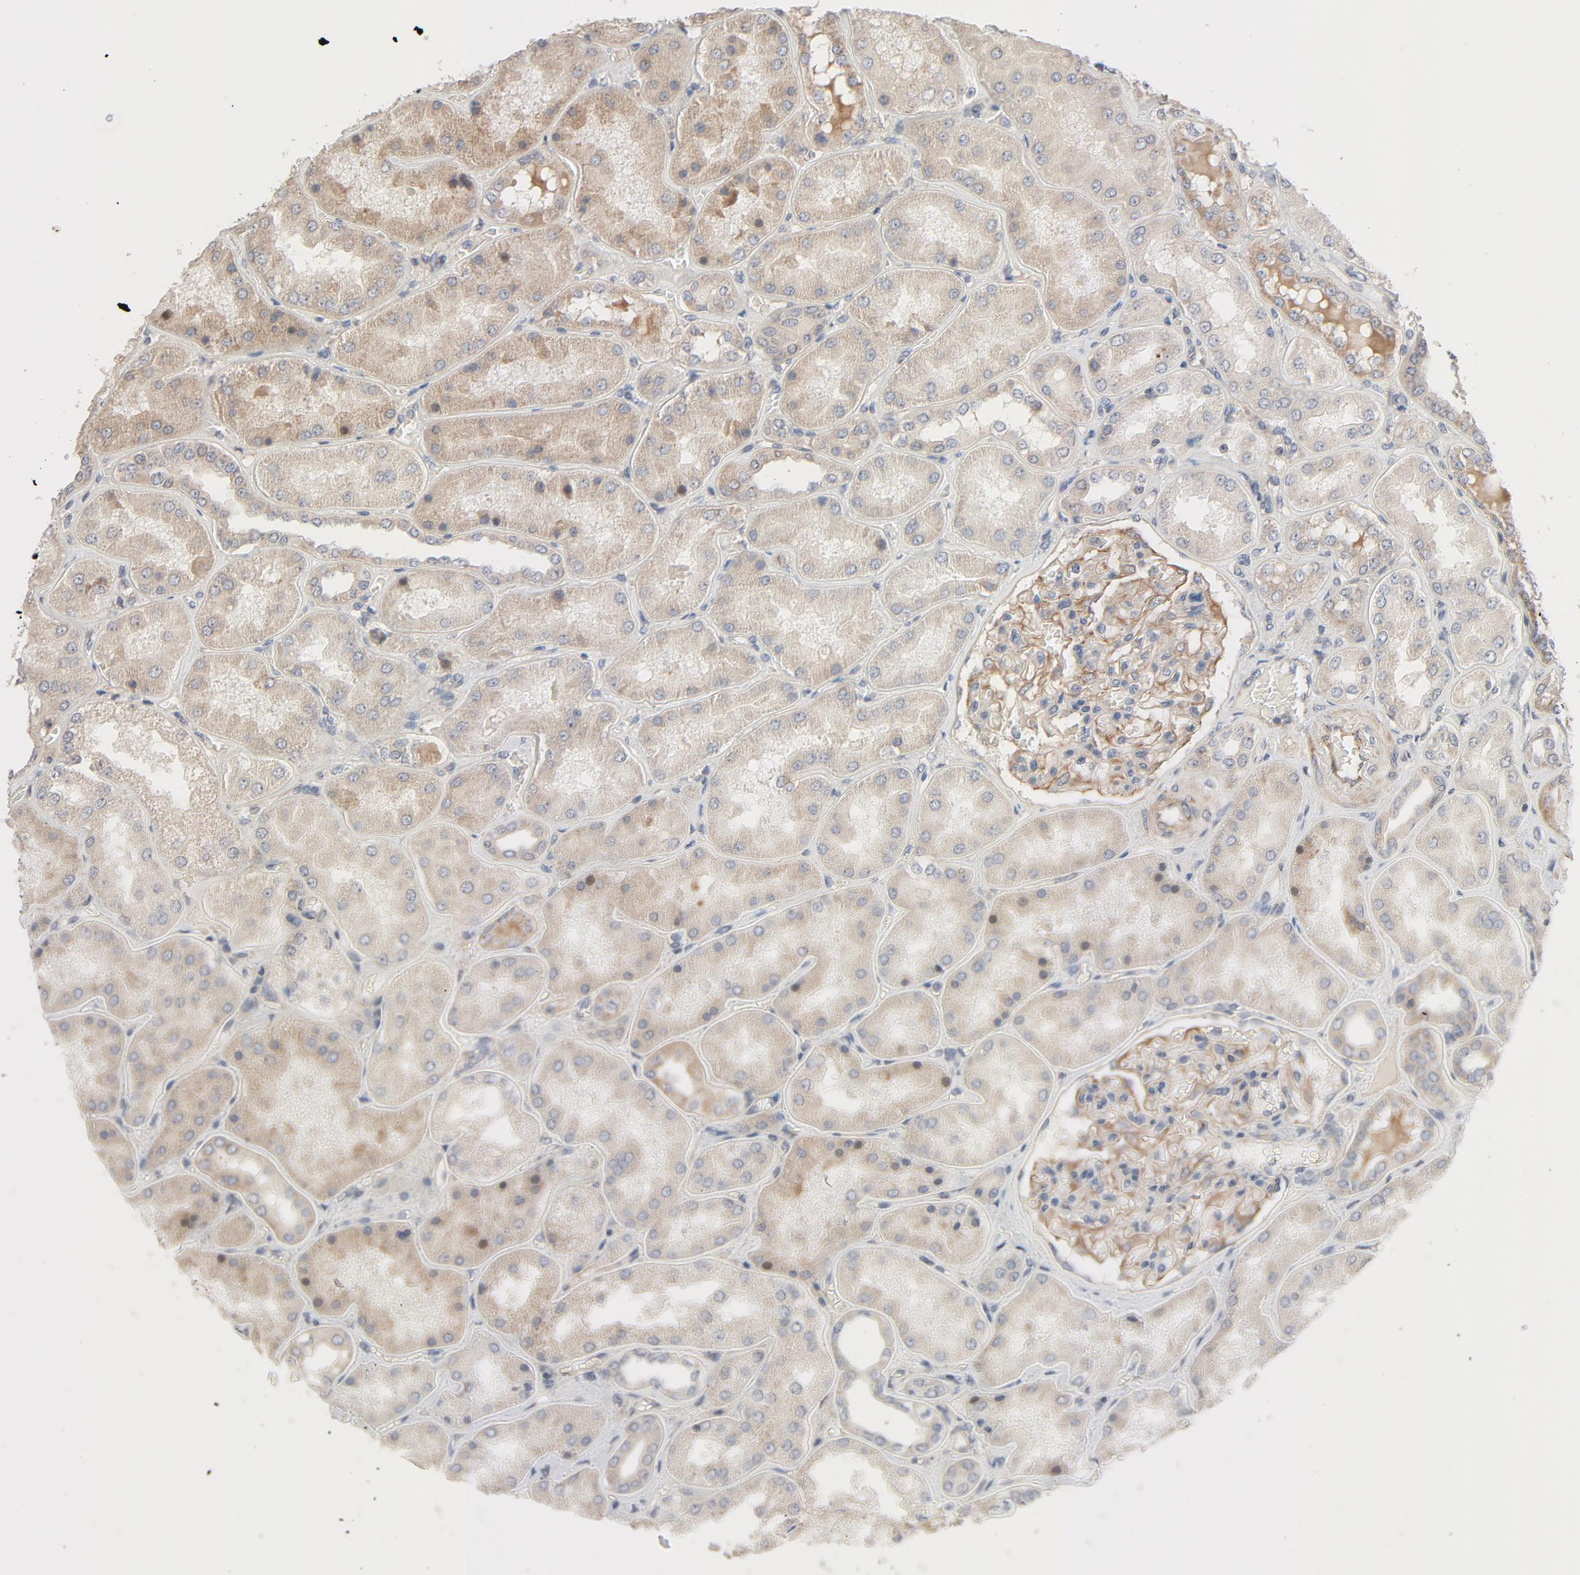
{"staining": {"intensity": "moderate", "quantity": ">75%", "location": "cytoplasmic/membranous"}, "tissue": "kidney", "cell_type": "Cells in glomeruli", "image_type": "normal", "snomed": [{"axis": "morphology", "description": "Normal tissue, NOS"}, {"axis": "topography", "description": "Kidney"}], "caption": "The image reveals immunohistochemical staining of normal kidney. There is moderate cytoplasmic/membranous expression is present in approximately >75% of cells in glomeruli.", "gene": "TRIOBP", "patient": {"sex": "female", "age": 56}}